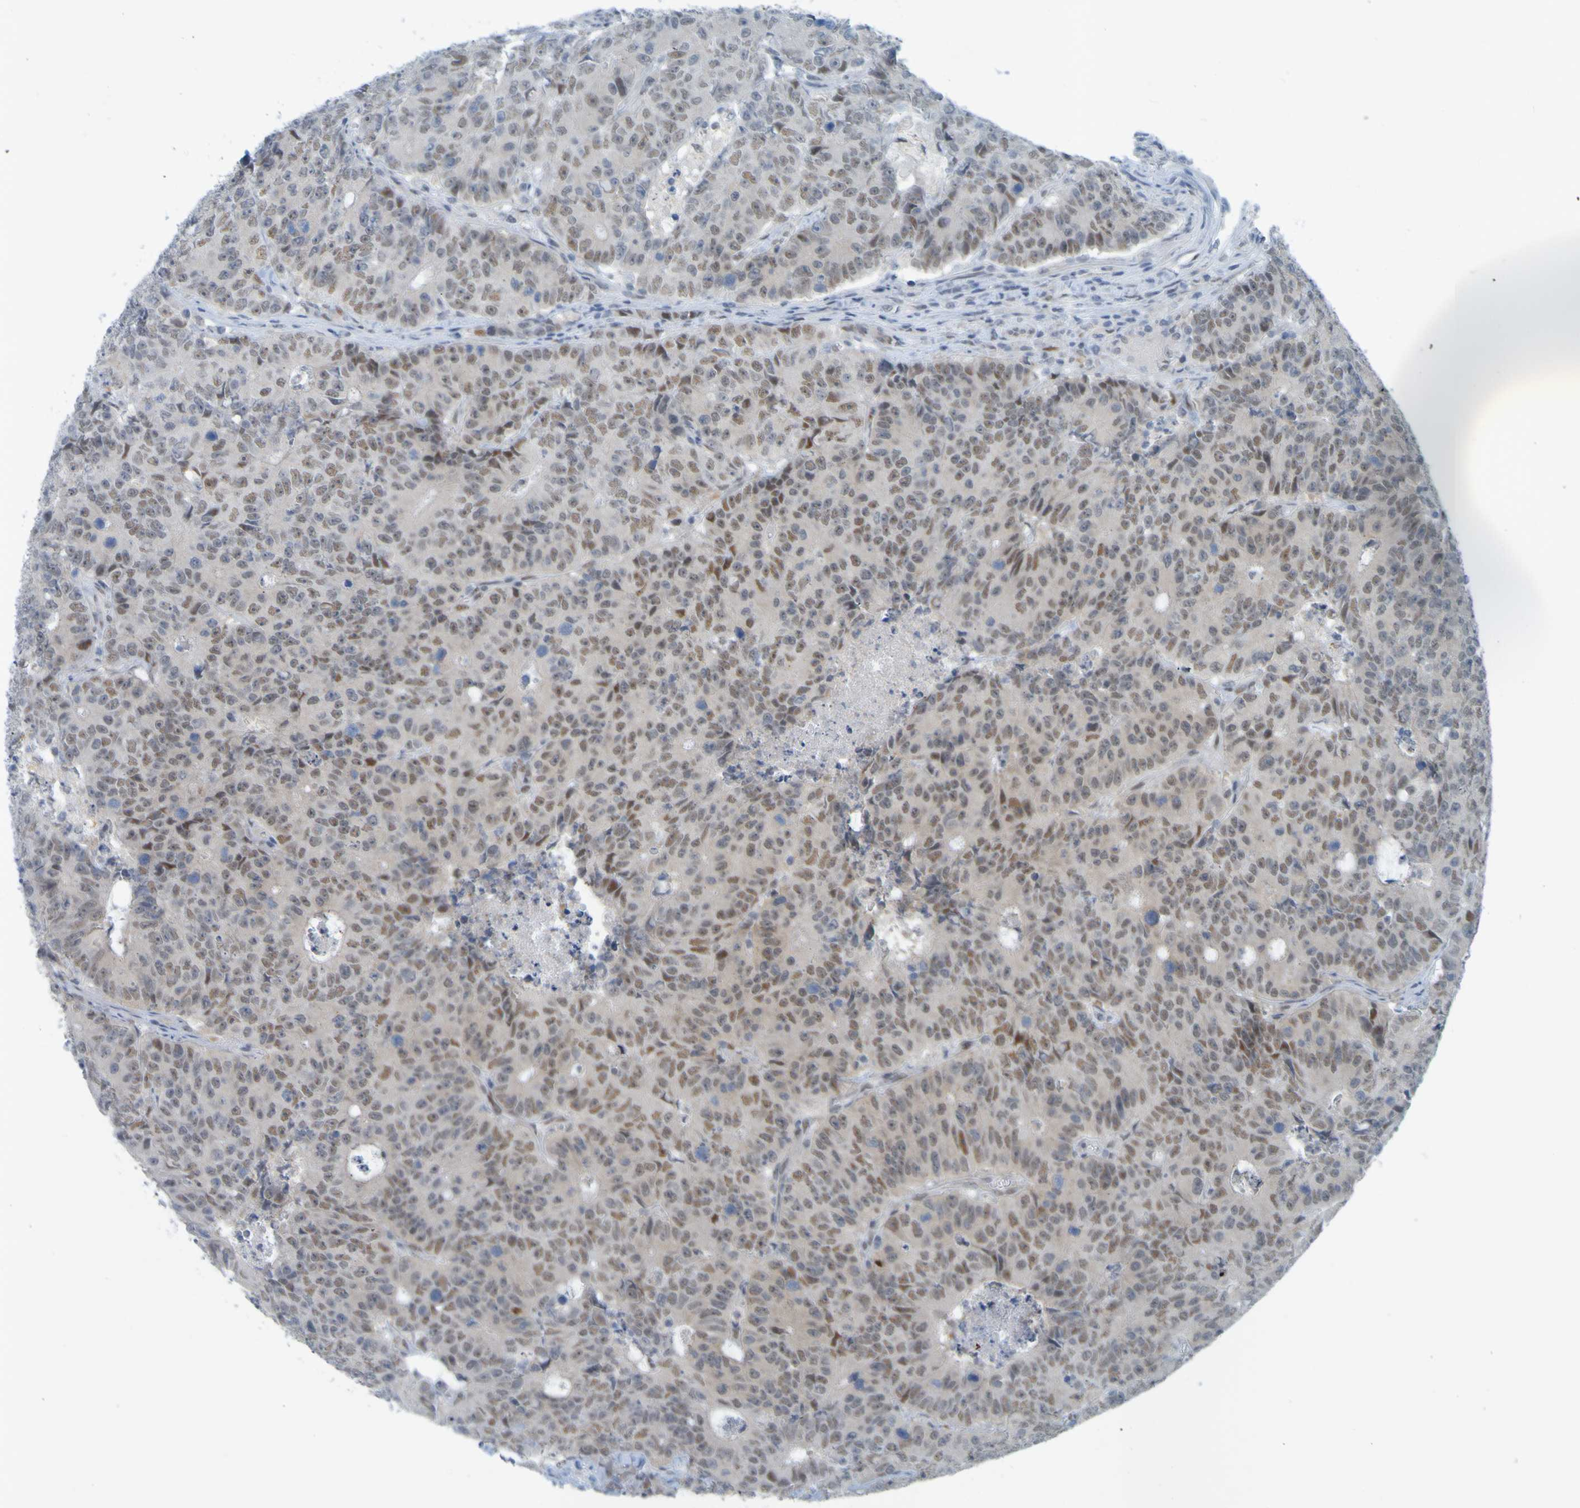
{"staining": {"intensity": "moderate", "quantity": "25%-75%", "location": "nuclear"}, "tissue": "colorectal cancer", "cell_type": "Tumor cells", "image_type": "cancer", "snomed": [{"axis": "morphology", "description": "Adenocarcinoma, NOS"}, {"axis": "topography", "description": "Colon"}], "caption": "Immunohistochemical staining of human adenocarcinoma (colorectal) reveals moderate nuclear protein expression in about 25%-75% of tumor cells.", "gene": "MCPH1", "patient": {"sex": "female", "age": 86}}